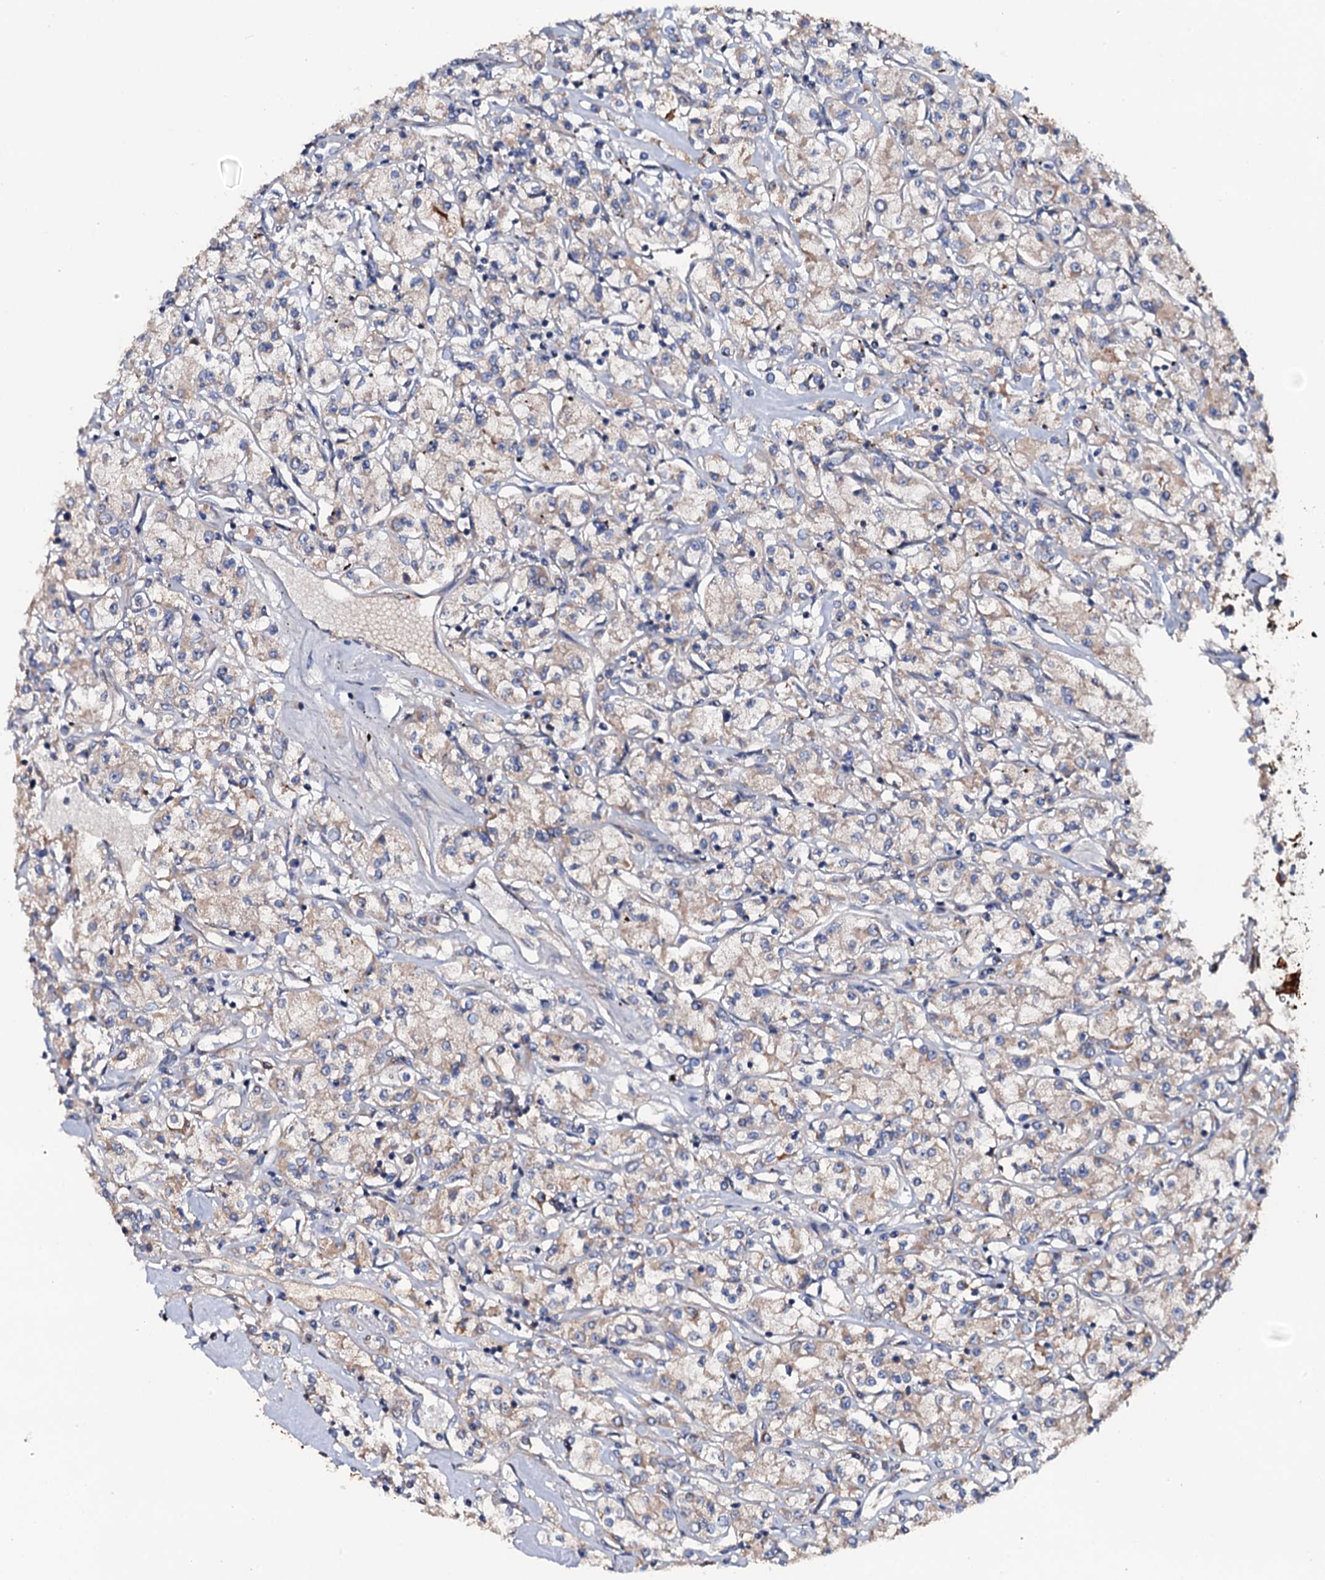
{"staining": {"intensity": "weak", "quantity": "<25%", "location": "cytoplasmic/membranous"}, "tissue": "renal cancer", "cell_type": "Tumor cells", "image_type": "cancer", "snomed": [{"axis": "morphology", "description": "Adenocarcinoma, NOS"}, {"axis": "topography", "description": "Kidney"}], "caption": "There is no significant expression in tumor cells of renal cancer (adenocarcinoma).", "gene": "NEK1", "patient": {"sex": "female", "age": 59}}